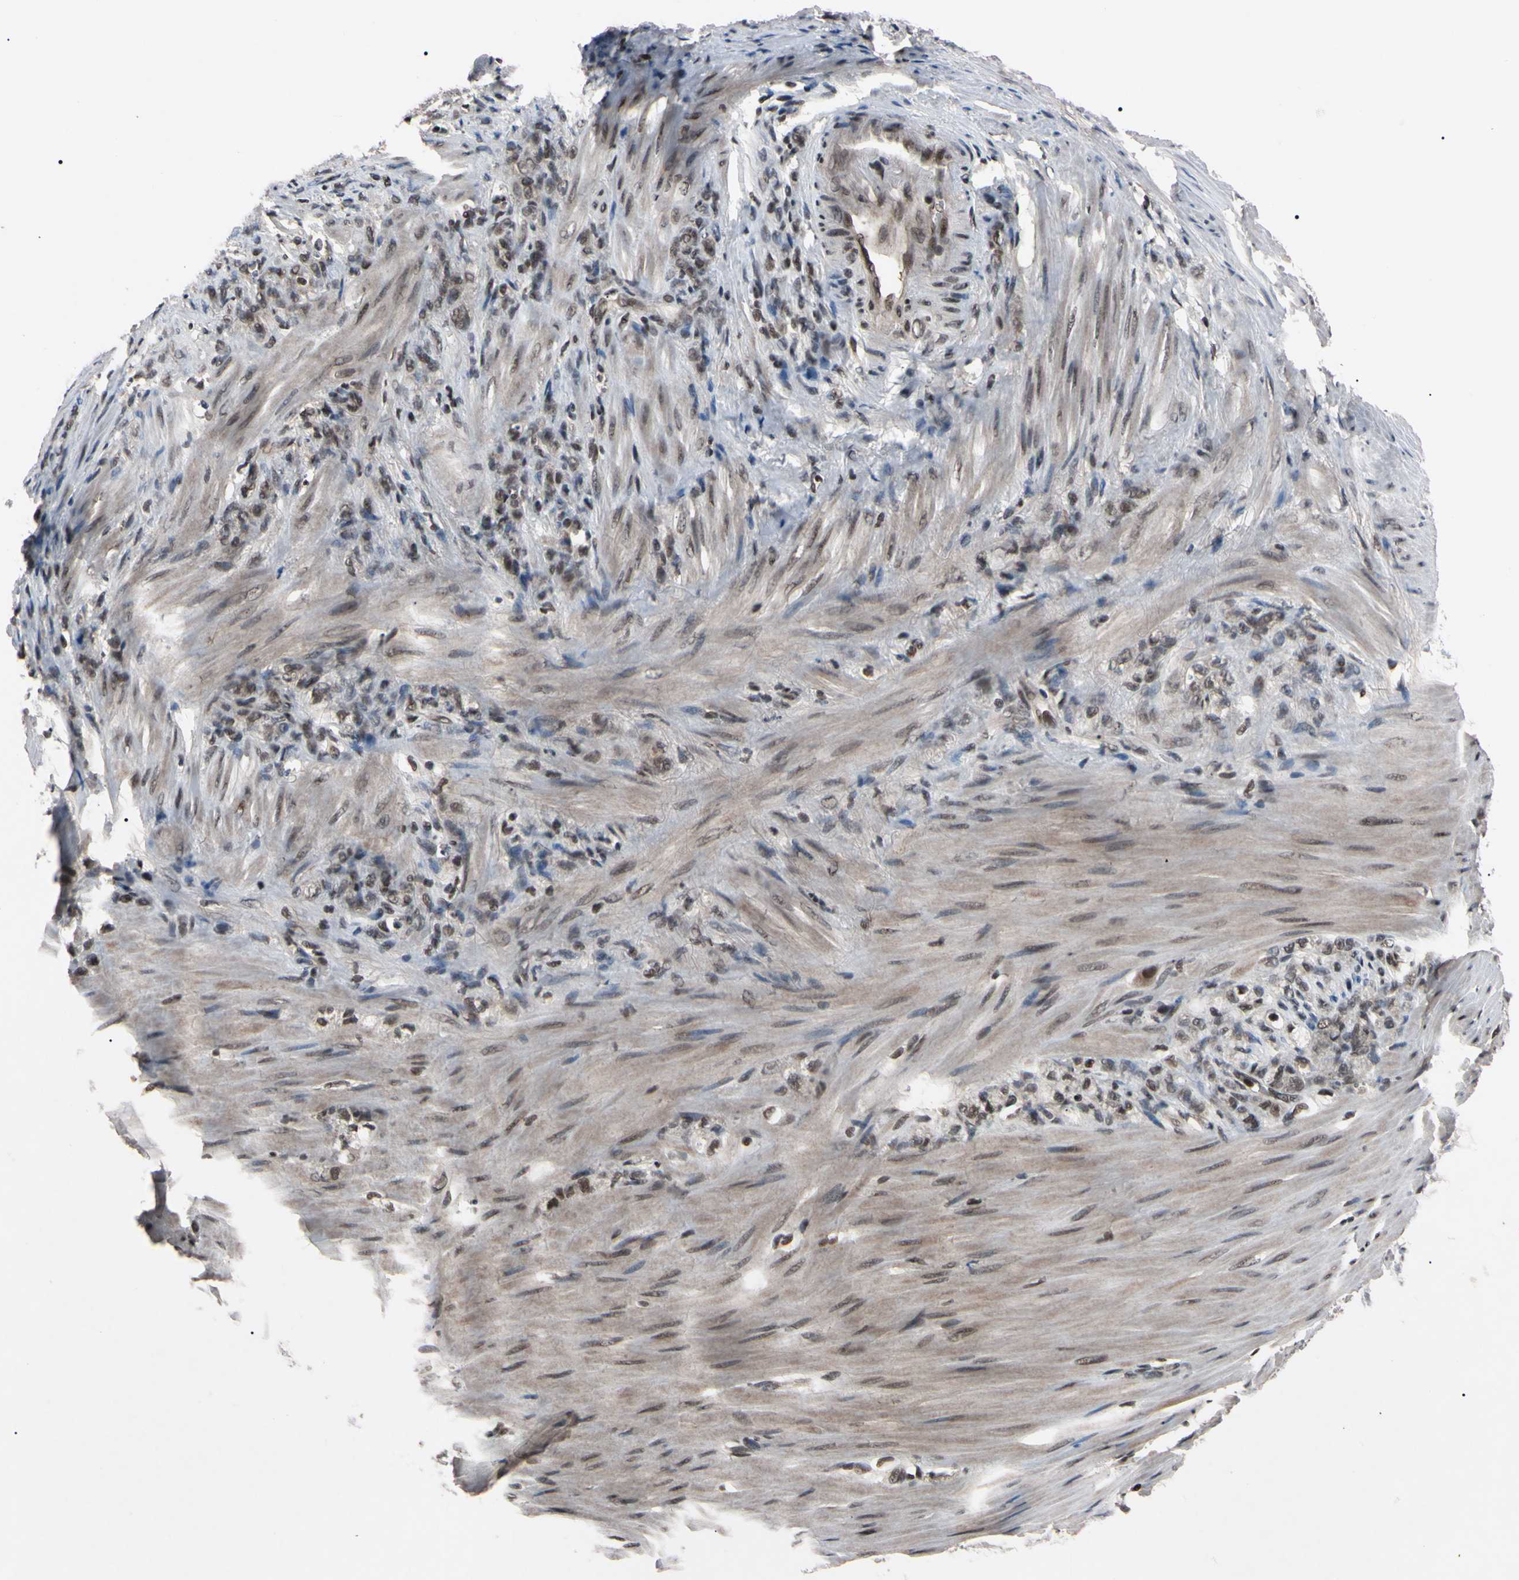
{"staining": {"intensity": "moderate", "quantity": "25%-75%", "location": "nuclear"}, "tissue": "stomach cancer", "cell_type": "Tumor cells", "image_type": "cancer", "snomed": [{"axis": "morphology", "description": "Adenocarcinoma, NOS"}, {"axis": "topography", "description": "Stomach"}], "caption": "Human stomach adenocarcinoma stained with a protein marker displays moderate staining in tumor cells.", "gene": "YY1", "patient": {"sex": "male", "age": 82}}